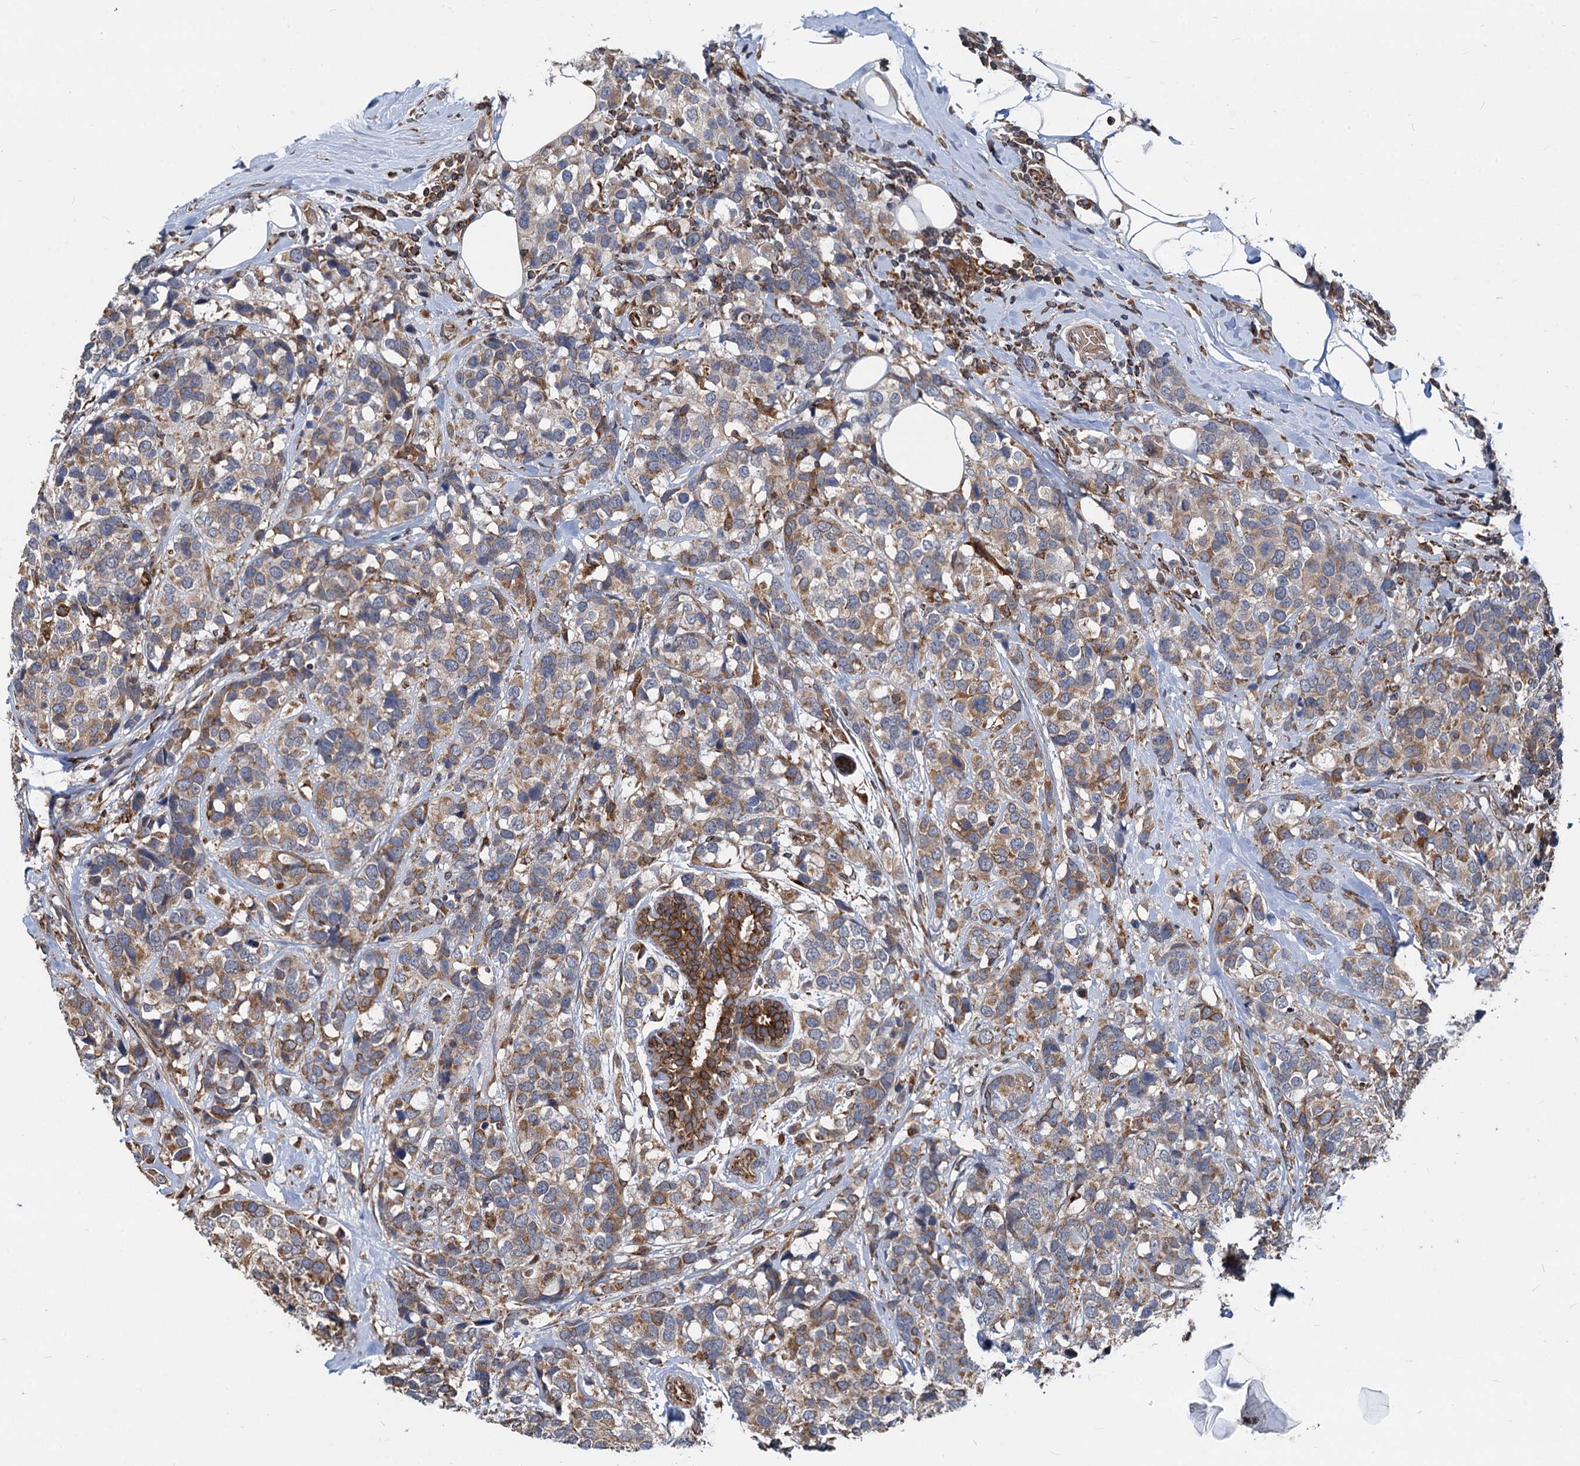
{"staining": {"intensity": "moderate", "quantity": ">75%", "location": "cytoplasmic/membranous"}, "tissue": "breast cancer", "cell_type": "Tumor cells", "image_type": "cancer", "snomed": [{"axis": "morphology", "description": "Lobular carcinoma"}, {"axis": "topography", "description": "Breast"}], "caption": "A brown stain labels moderate cytoplasmic/membranous positivity of a protein in breast lobular carcinoma tumor cells.", "gene": "STIM1", "patient": {"sex": "female", "age": 59}}